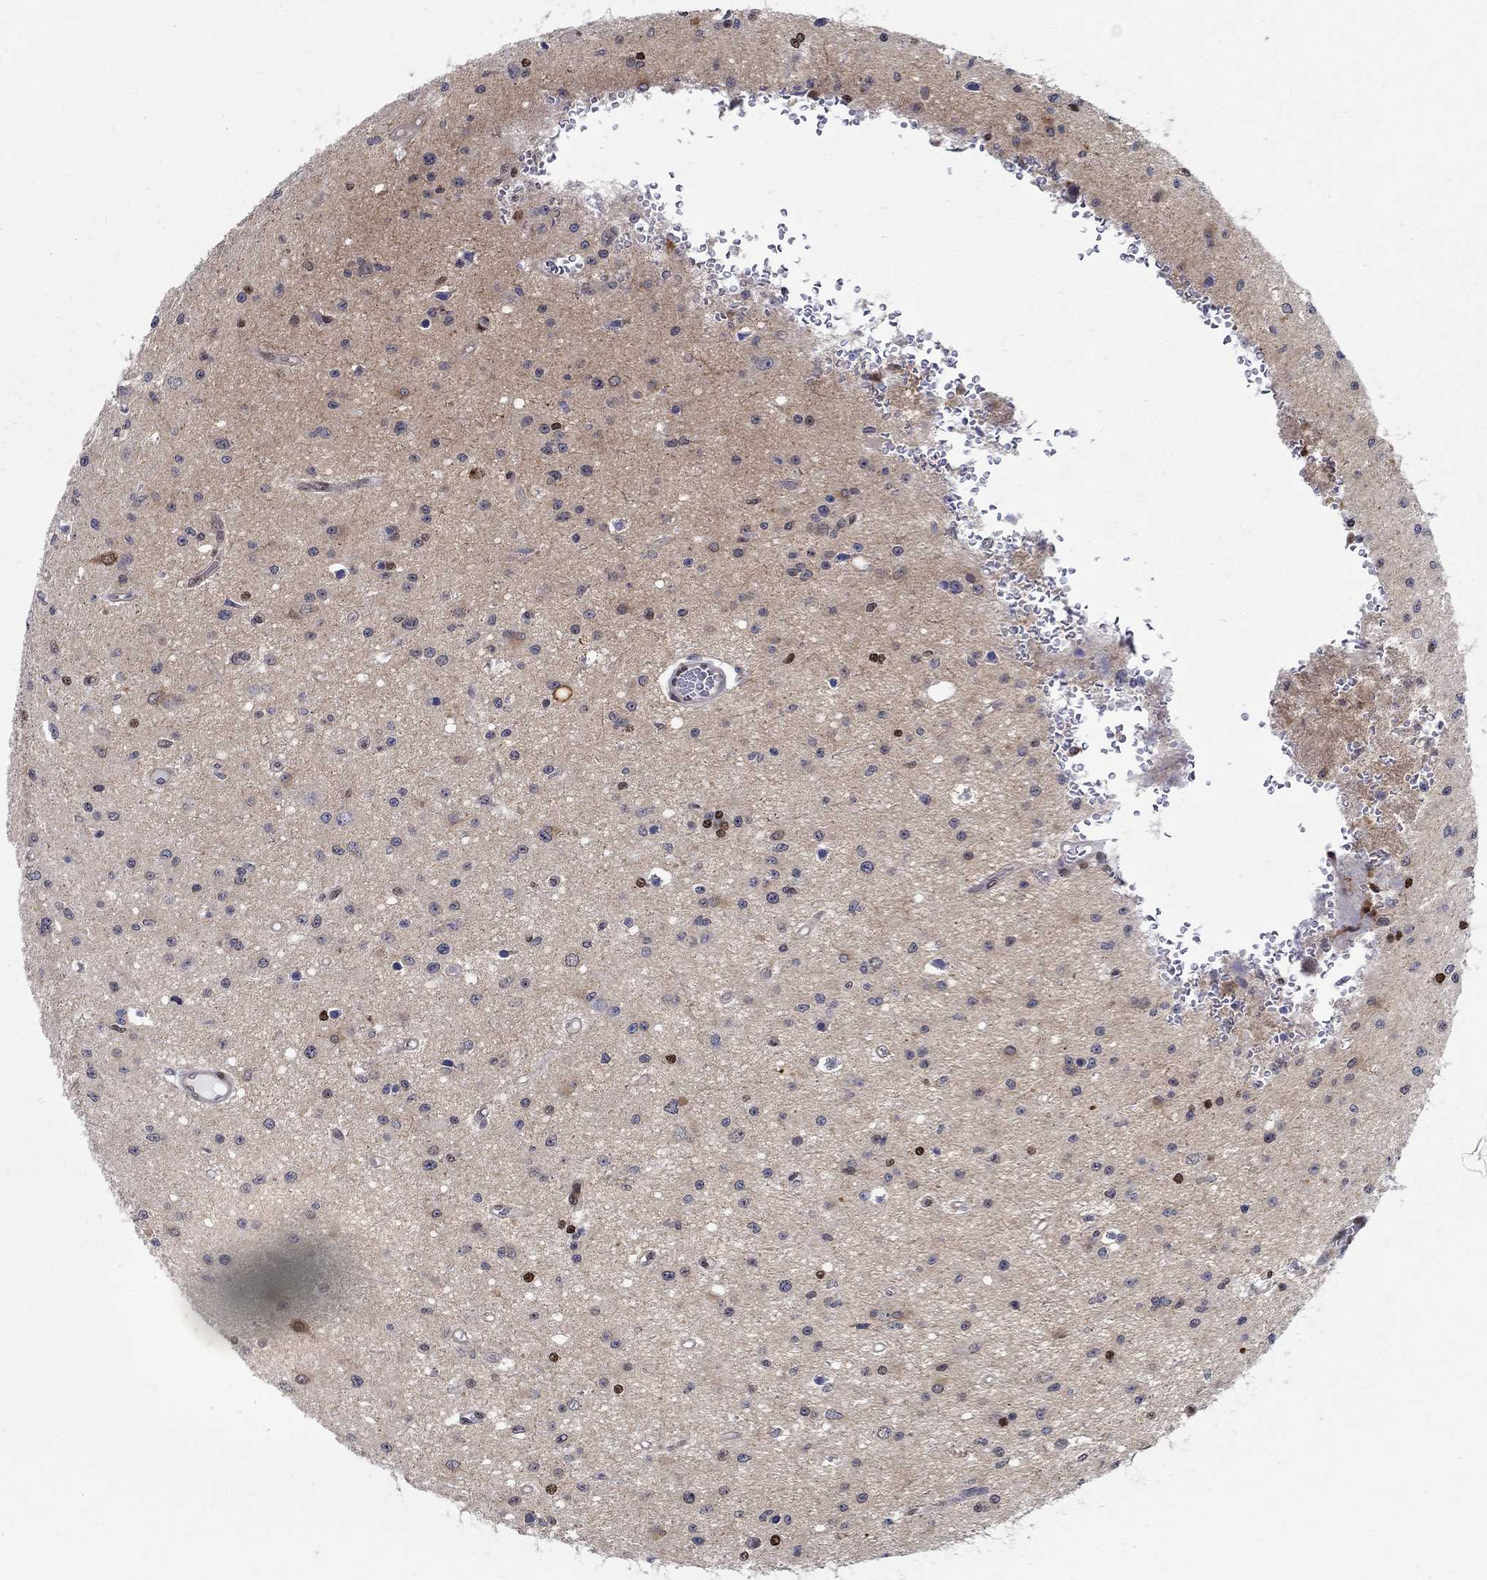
{"staining": {"intensity": "strong", "quantity": "<25%", "location": "nuclear"}, "tissue": "glioma", "cell_type": "Tumor cells", "image_type": "cancer", "snomed": [{"axis": "morphology", "description": "Glioma, malignant, Low grade"}, {"axis": "topography", "description": "Brain"}], "caption": "Brown immunohistochemical staining in glioma reveals strong nuclear staining in about <25% of tumor cells. The staining was performed using DAB (3,3'-diaminobenzidine), with brown indicating positive protein expression. Nuclei are stained blue with hematoxylin.", "gene": "ZNF594", "patient": {"sex": "female", "age": 45}}